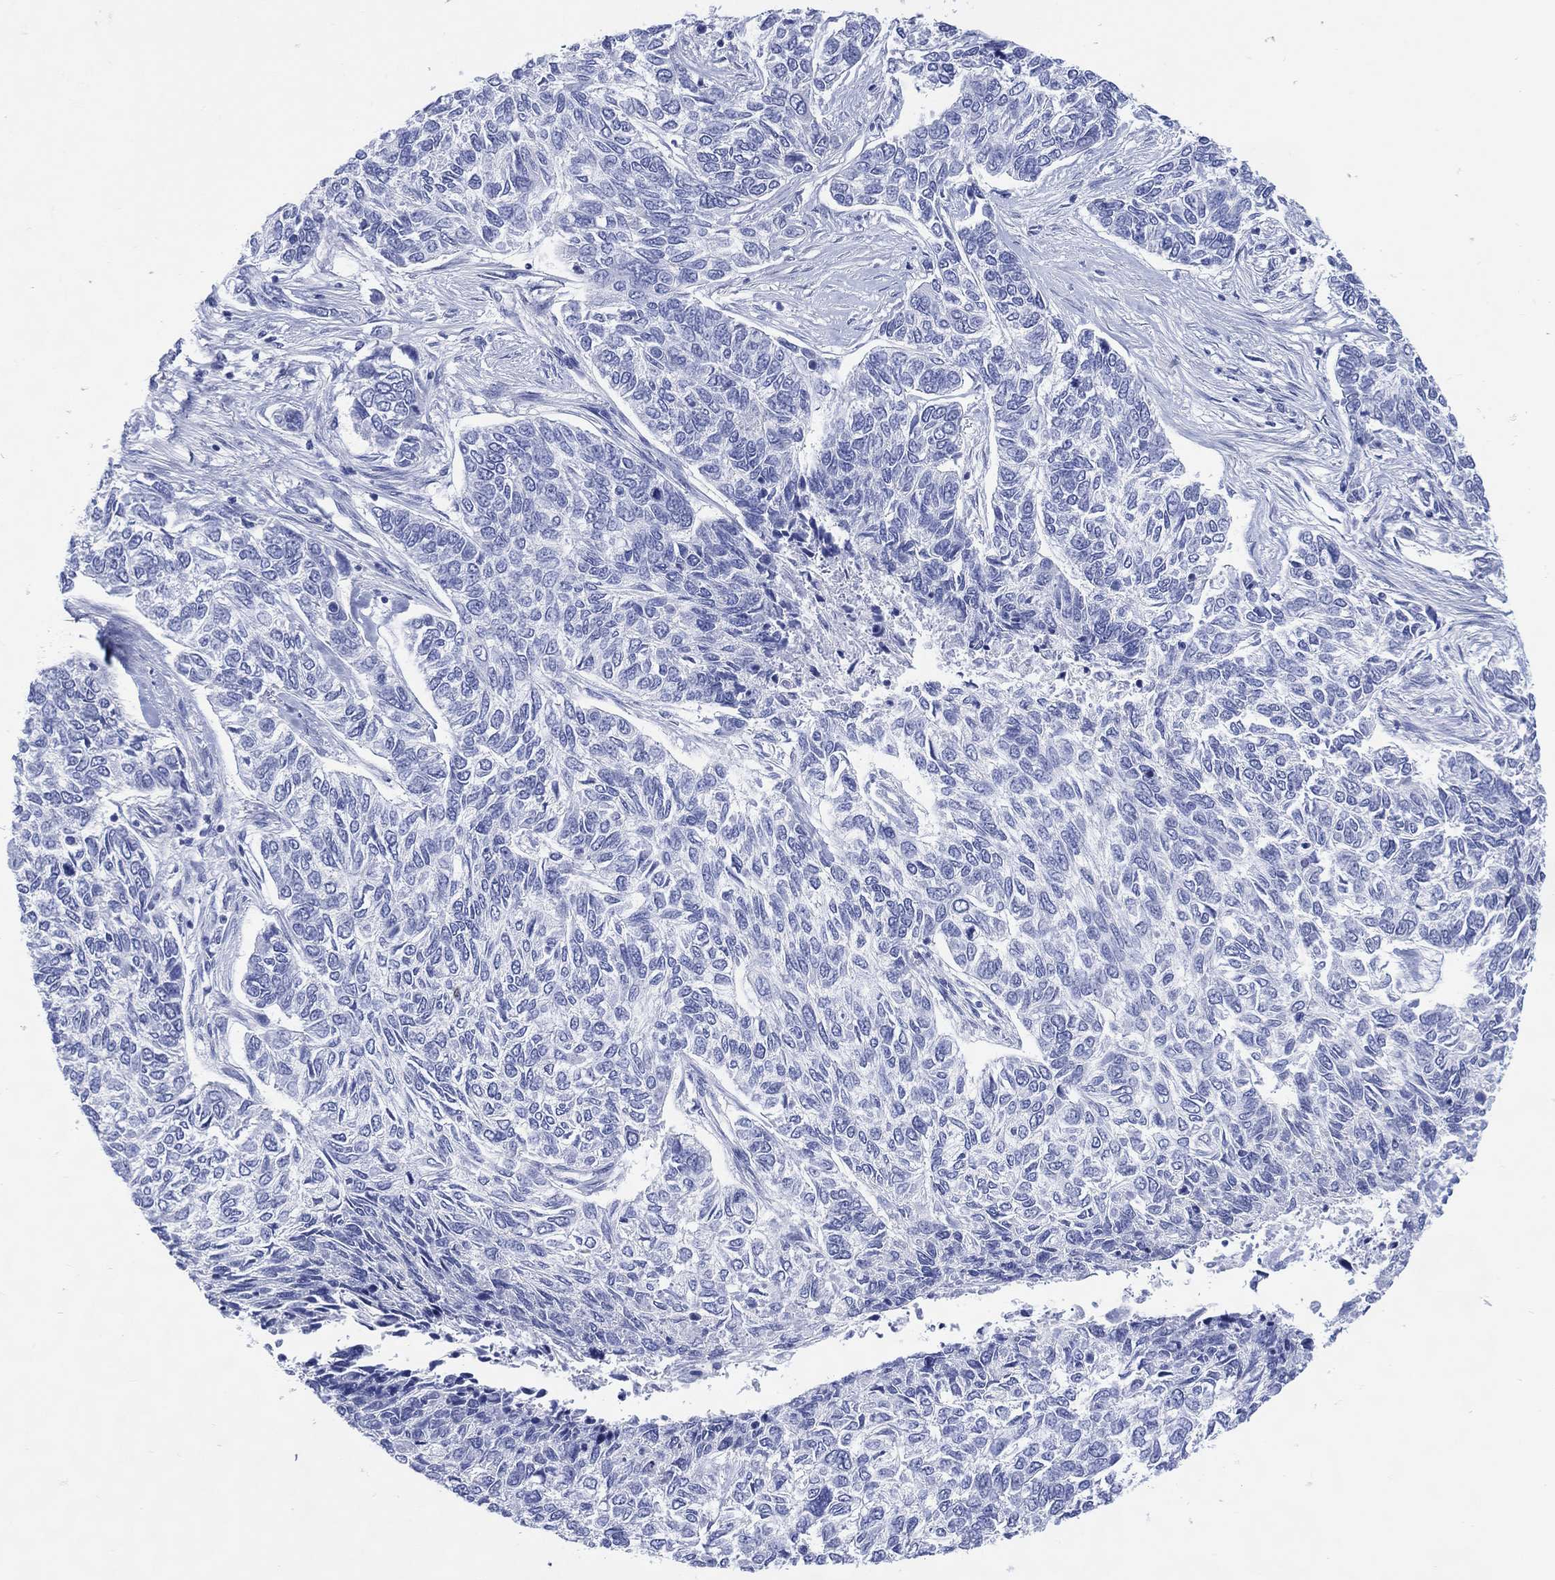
{"staining": {"intensity": "negative", "quantity": "none", "location": "none"}, "tissue": "skin cancer", "cell_type": "Tumor cells", "image_type": "cancer", "snomed": [{"axis": "morphology", "description": "Basal cell carcinoma"}, {"axis": "topography", "description": "Skin"}], "caption": "Immunohistochemistry photomicrograph of neoplastic tissue: basal cell carcinoma (skin) stained with DAB (3,3'-diaminobenzidine) reveals no significant protein staining in tumor cells. (DAB IHC with hematoxylin counter stain).", "gene": "LRRD1", "patient": {"sex": "female", "age": 65}}